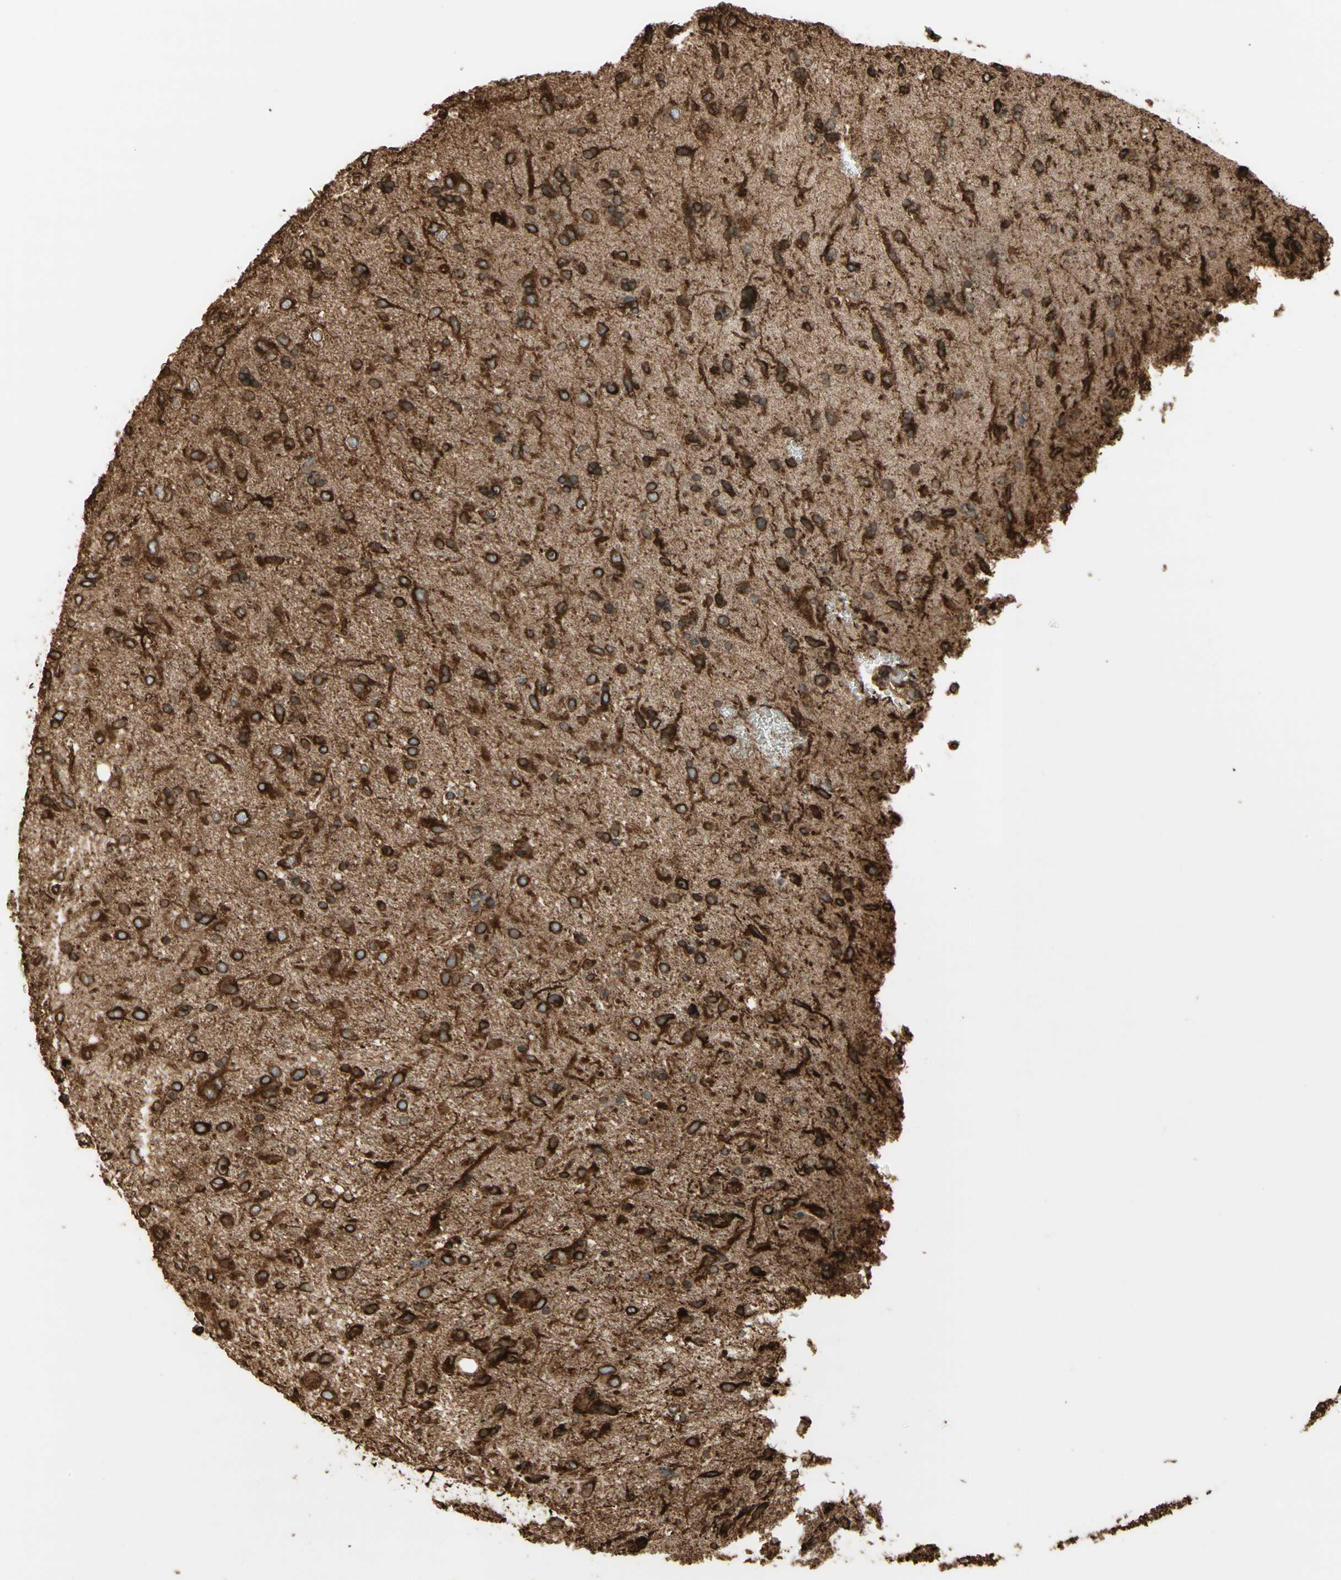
{"staining": {"intensity": "strong", "quantity": ">75%", "location": "cytoplasmic/membranous"}, "tissue": "glioma", "cell_type": "Tumor cells", "image_type": "cancer", "snomed": [{"axis": "morphology", "description": "Glioma, malignant, Low grade"}, {"axis": "topography", "description": "Brain"}], "caption": "This histopathology image displays immunohistochemistry staining of glioma, with high strong cytoplasmic/membranous positivity in approximately >75% of tumor cells.", "gene": "CANX", "patient": {"sex": "male", "age": 77}}